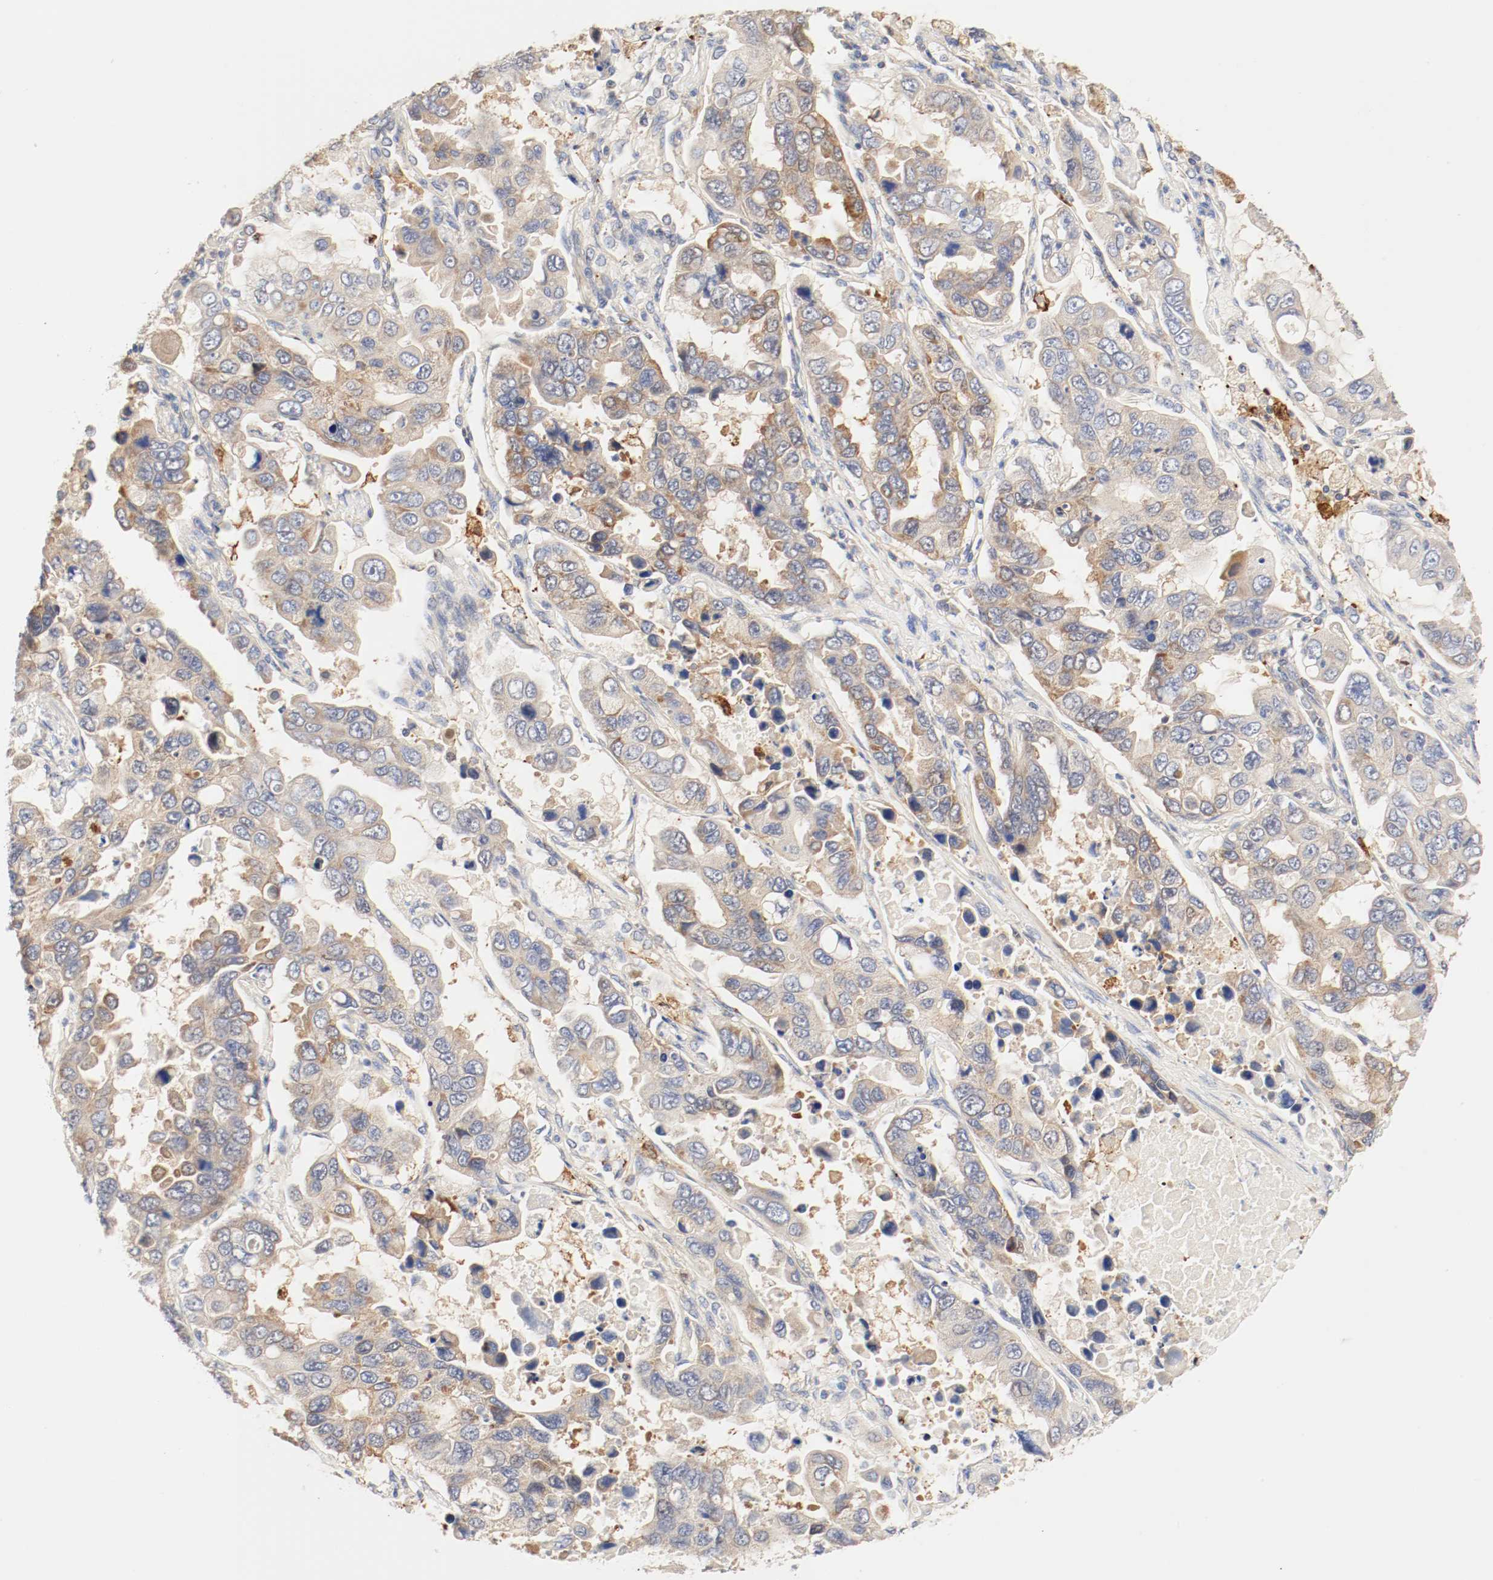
{"staining": {"intensity": "moderate", "quantity": ">75%", "location": "cytoplasmic/membranous"}, "tissue": "lung cancer", "cell_type": "Tumor cells", "image_type": "cancer", "snomed": [{"axis": "morphology", "description": "Adenocarcinoma, NOS"}, {"axis": "topography", "description": "Lung"}], "caption": "A medium amount of moderate cytoplasmic/membranous expression is appreciated in approximately >75% of tumor cells in adenocarcinoma (lung) tissue.", "gene": "GIT1", "patient": {"sex": "male", "age": 64}}